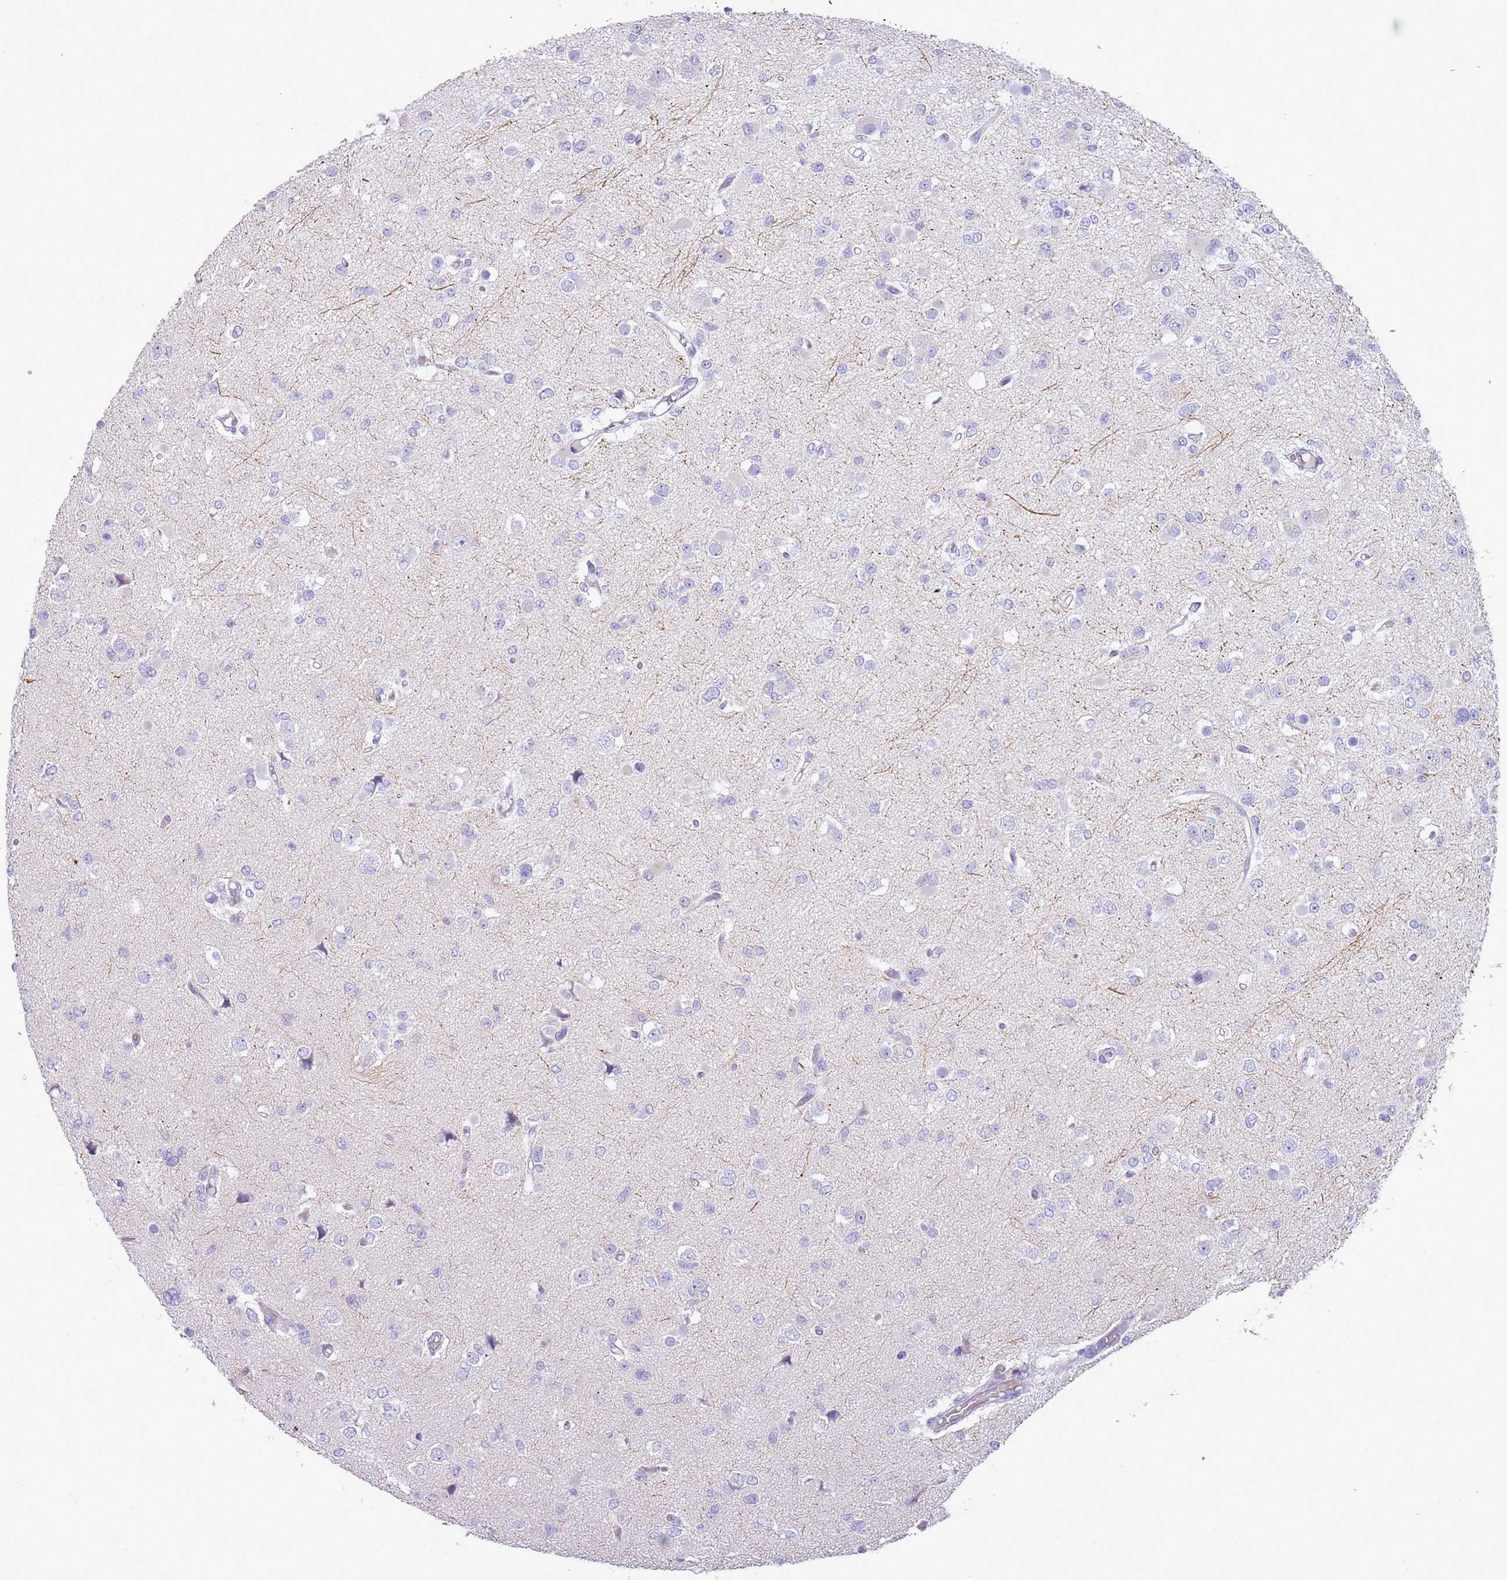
{"staining": {"intensity": "negative", "quantity": "none", "location": "none"}, "tissue": "glioma", "cell_type": "Tumor cells", "image_type": "cancer", "snomed": [{"axis": "morphology", "description": "Glioma, malignant, Low grade"}, {"axis": "topography", "description": "Brain"}], "caption": "DAB (3,3'-diaminobenzidine) immunohistochemical staining of human malignant low-grade glioma shows no significant staining in tumor cells.", "gene": "NBPF20", "patient": {"sex": "female", "age": 22}}